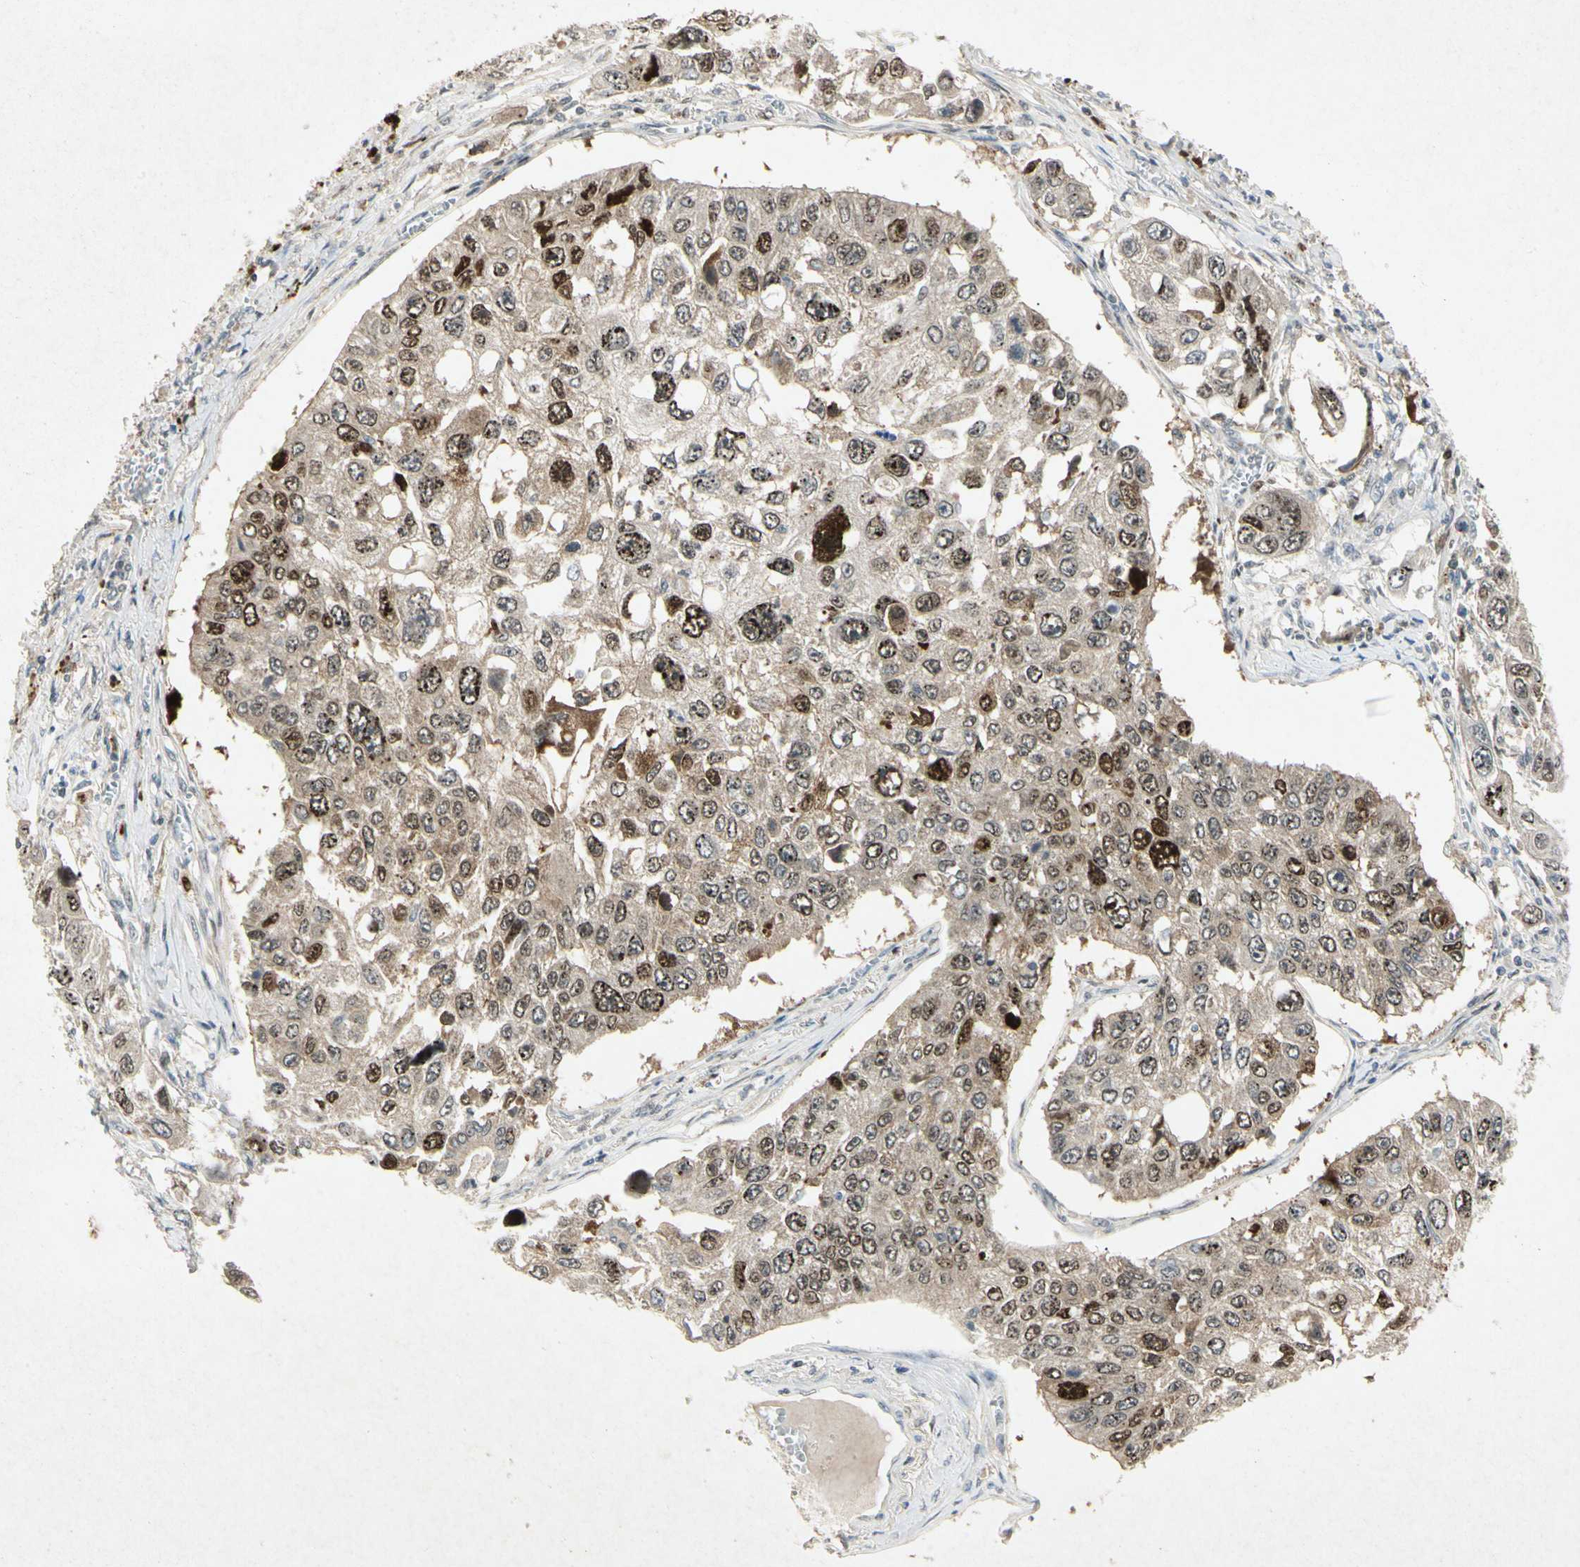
{"staining": {"intensity": "strong", "quantity": "<25%", "location": "nuclear"}, "tissue": "lung cancer", "cell_type": "Tumor cells", "image_type": "cancer", "snomed": [{"axis": "morphology", "description": "Squamous cell carcinoma, NOS"}, {"axis": "topography", "description": "Lung"}], "caption": "Immunohistochemical staining of human lung squamous cell carcinoma reveals medium levels of strong nuclear protein staining in approximately <25% of tumor cells. (DAB = brown stain, brightfield microscopy at high magnification).", "gene": "HSPA1B", "patient": {"sex": "male", "age": 71}}